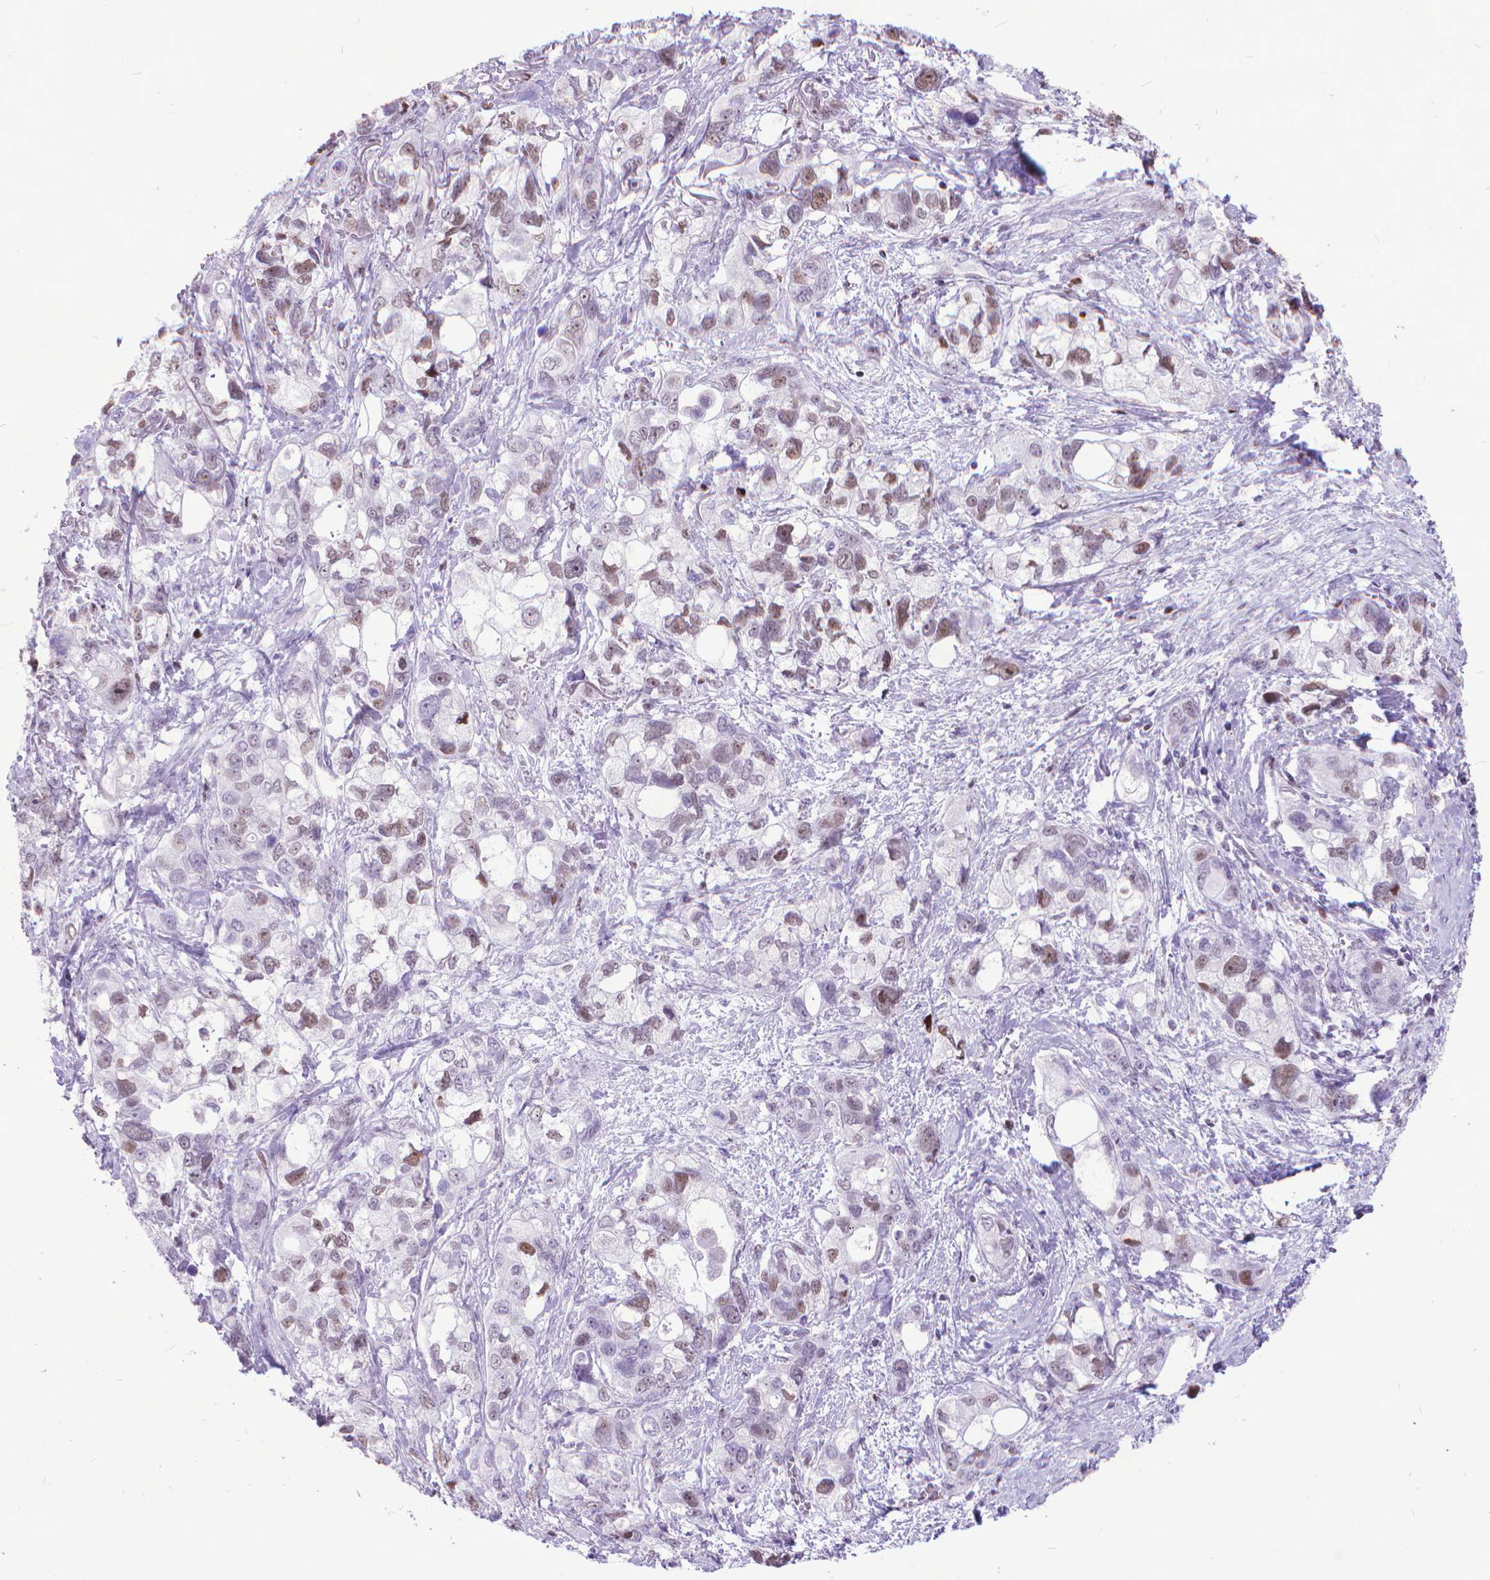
{"staining": {"intensity": "weak", "quantity": "25%-75%", "location": "nuclear"}, "tissue": "stomach cancer", "cell_type": "Tumor cells", "image_type": "cancer", "snomed": [{"axis": "morphology", "description": "Adenocarcinoma, NOS"}, {"axis": "topography", "description": "Stomach, upper"}], "caption": "A high-resolution photomicrograph shows immunohistochemistry staining of stomach adenocarcinoma, which shows weak nuclear positivity in approximately 25%-75% of tumor cells. The protein is shown in brown color, while the nuclei are stained blue.", "gene": "POLE4", "patient": {"sex": "female", "age": 81}}